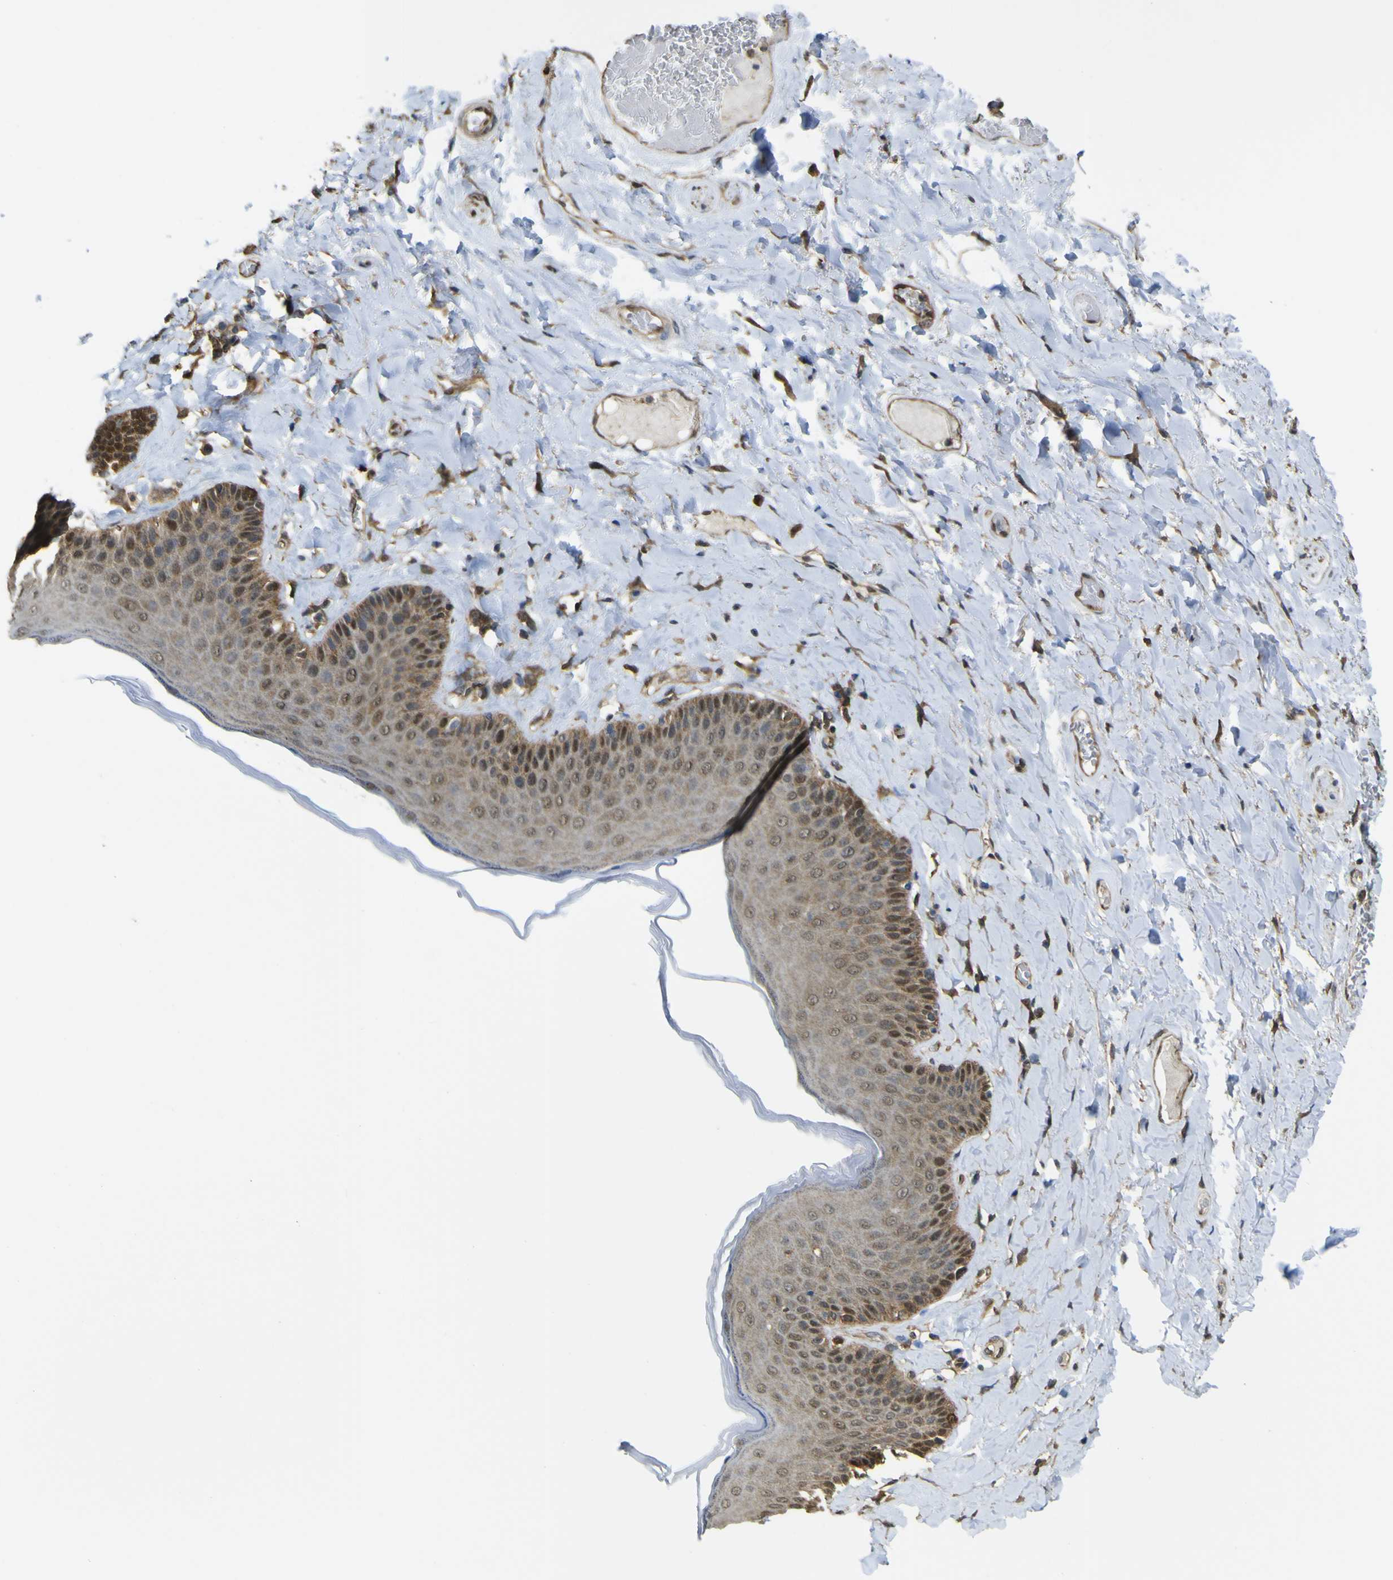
{"staining": {"intensity": "moderate", "quantity": ">75%", "location": "cytoplasmic/membranous,nuclear"}, "tissue": "skin", "cell_type": "Epidermal cells", "image_type": "normal", "snomed": [{"axis": "morphology", "description": "Normal tissue, NOS"}, {"axis": "topography", "description": "Anal"}], "caption": "Immunohistochemical staining of benign human skin demonstrates moderate cytoplasmic/membranous,nuclear protein positivity in approximately >75% of epidermal cells.", "gene": "YWHAG", "patient": {"sex": "male", "age": 69}}